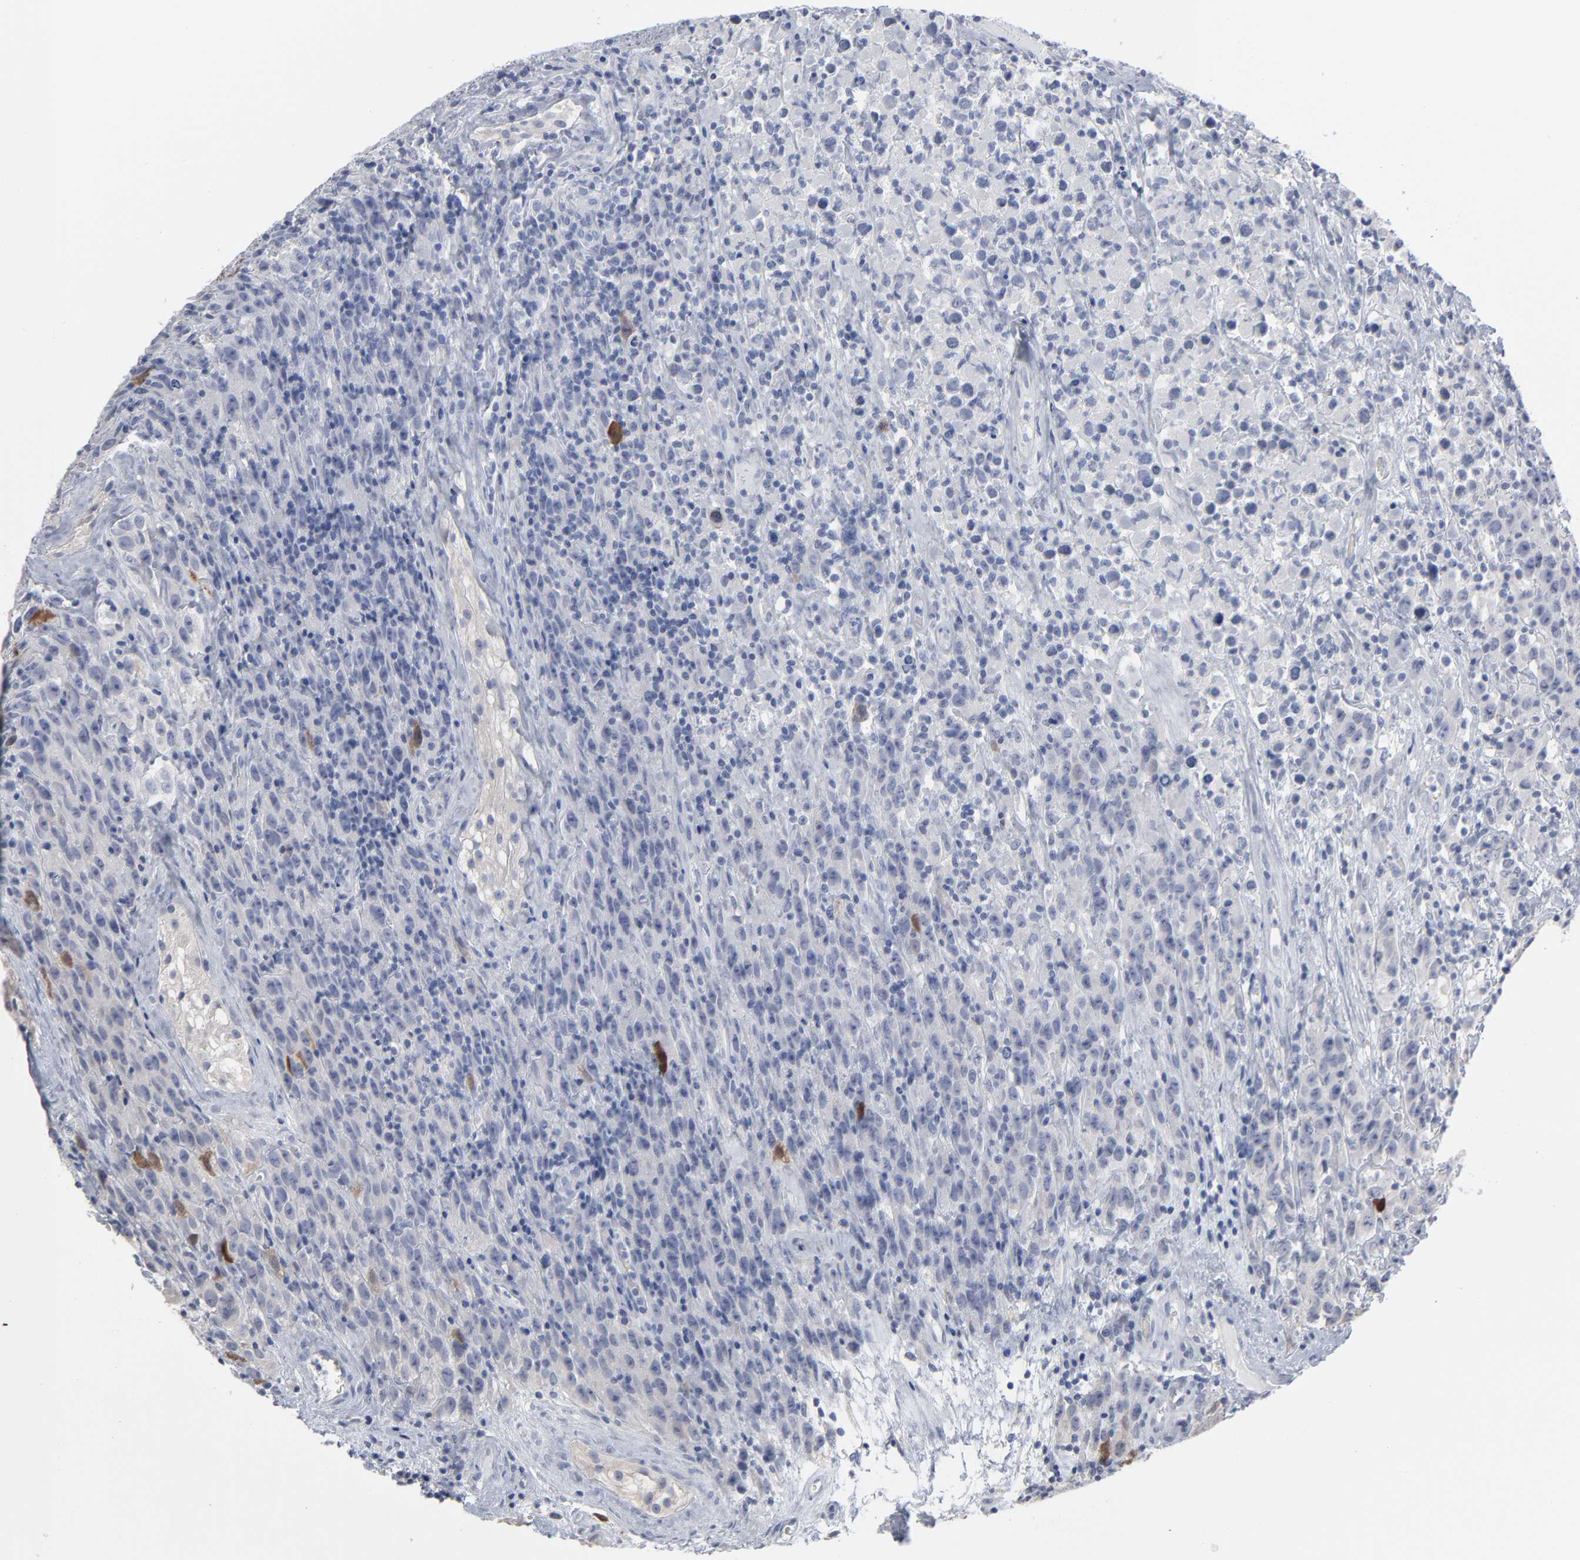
{"staining": {"intensity": "moderate", "quantity": "<25%", "location": "cytoplasmic/membranous"}, "tissue": "testis cancer", "cell_type": "Tumor cells", "image_type": "cancer", "snomed": [{"axis": "morphology", "description": "Seminoma, NOS"}, {"axis": "topography", "description": "Testis"}], "caption": "A micrograph showing moderate cytoplasmic/membranous positivity in approximately <25% of tumor cells in seminoma (testis), as visualized by brown immunohistochemical staining.", "gene": "PAGE1", "patient": {"sex": "male", "age": 52}}